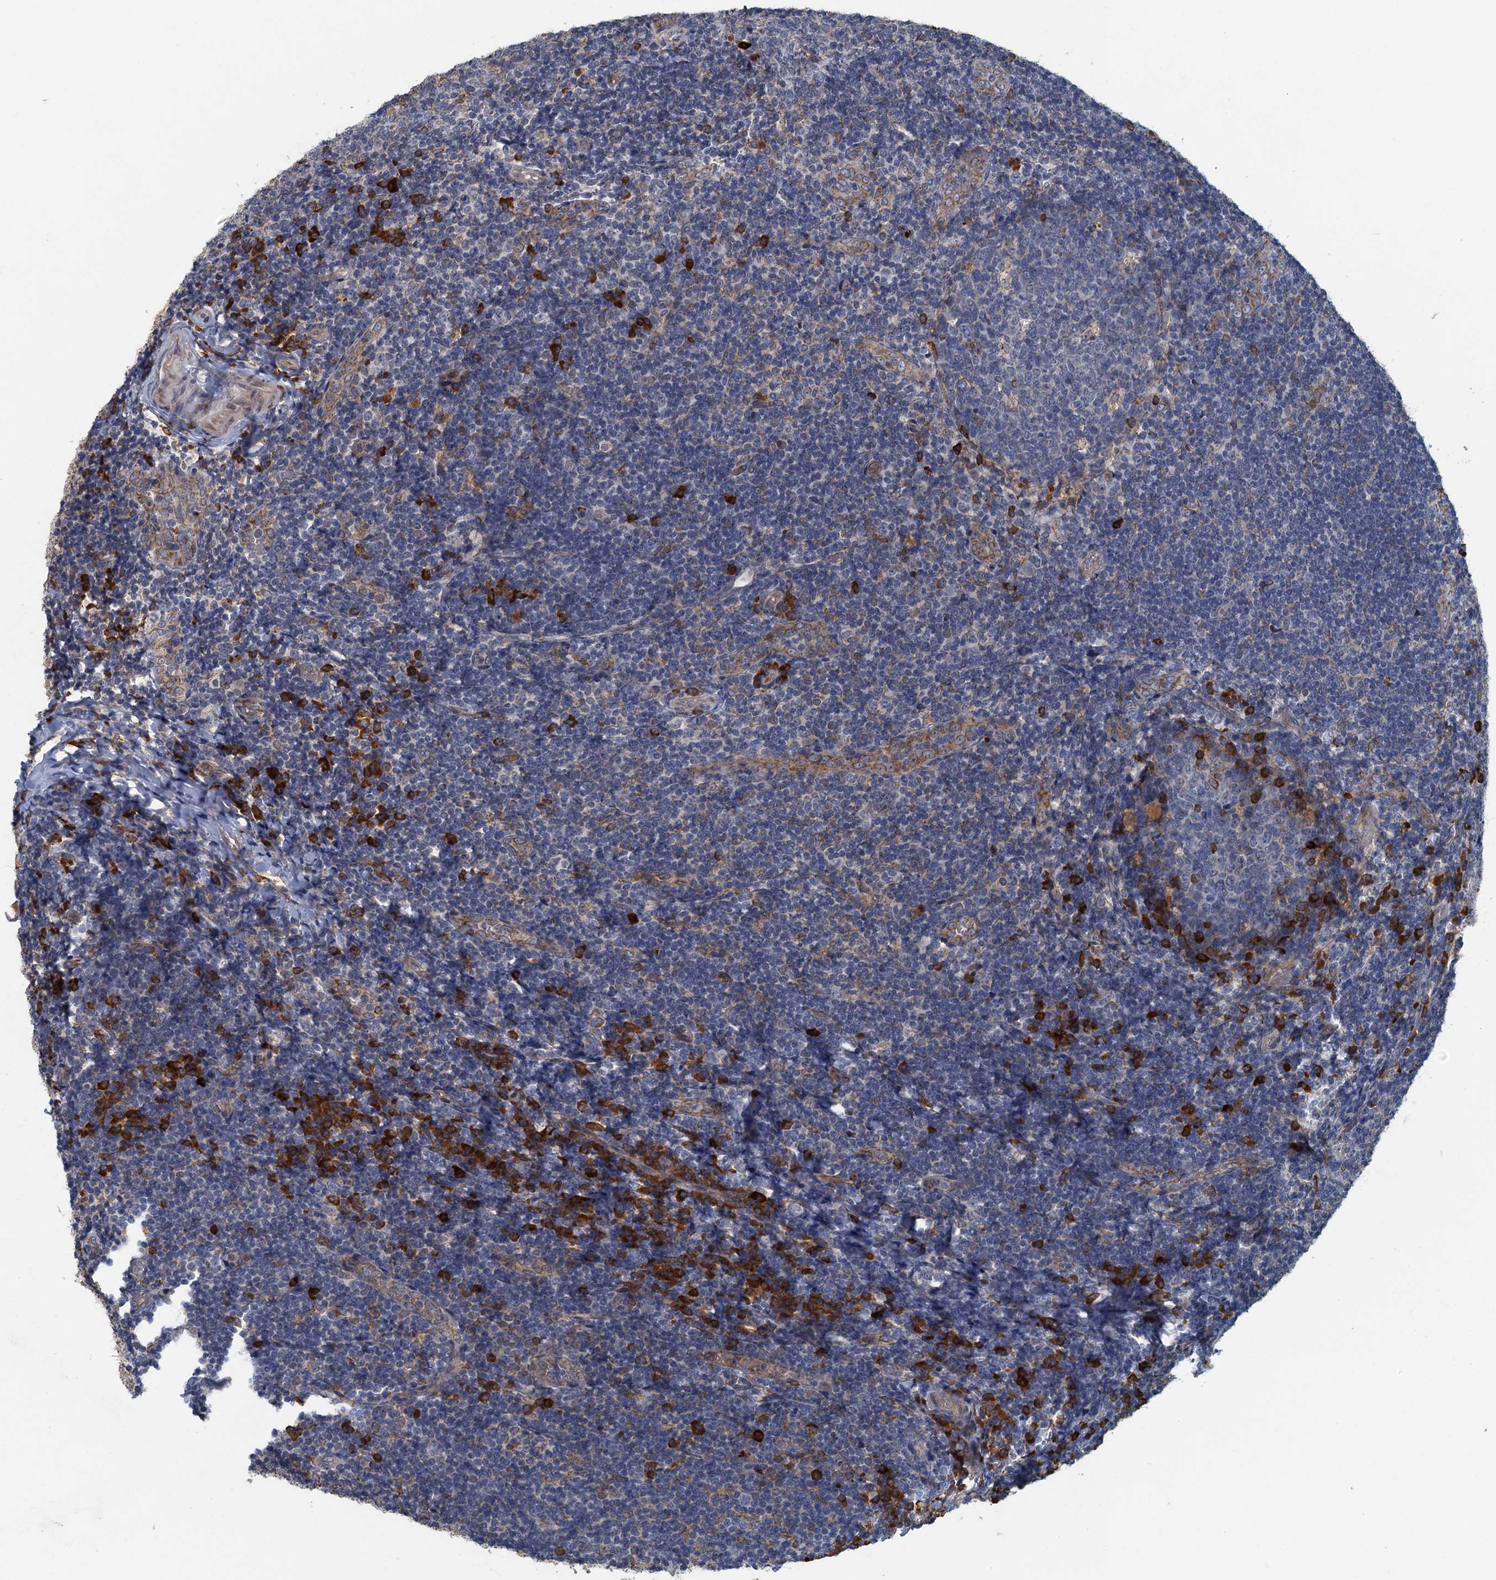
{"staining": {"intensity": "strong", "quantity": "<25%", "location": "cytoplasmic/membranous"}, "tissue": "tonsil", "cell_type": "Germinal center cells", "image_type": "normal", "snomed": [{"axis": "morphology", "description": "Normal tissue, NOS"}, {"axis": "topography", "description": "Tonsil"}], "caption": "Tonsil stained with DAB (3,3'-diaminobenzidine) IHC exhibits medium levels of strong cytoplasmic/membranous staining in about <25% of germinal center cells. The staining was performed using DAB to visualize the protein expression in brown, while the nuclei were stained in blue with hematoxylin (Magnification: 20x).", "gene": "SPDYC", "patient": {"sex": "male", "age": 17}}